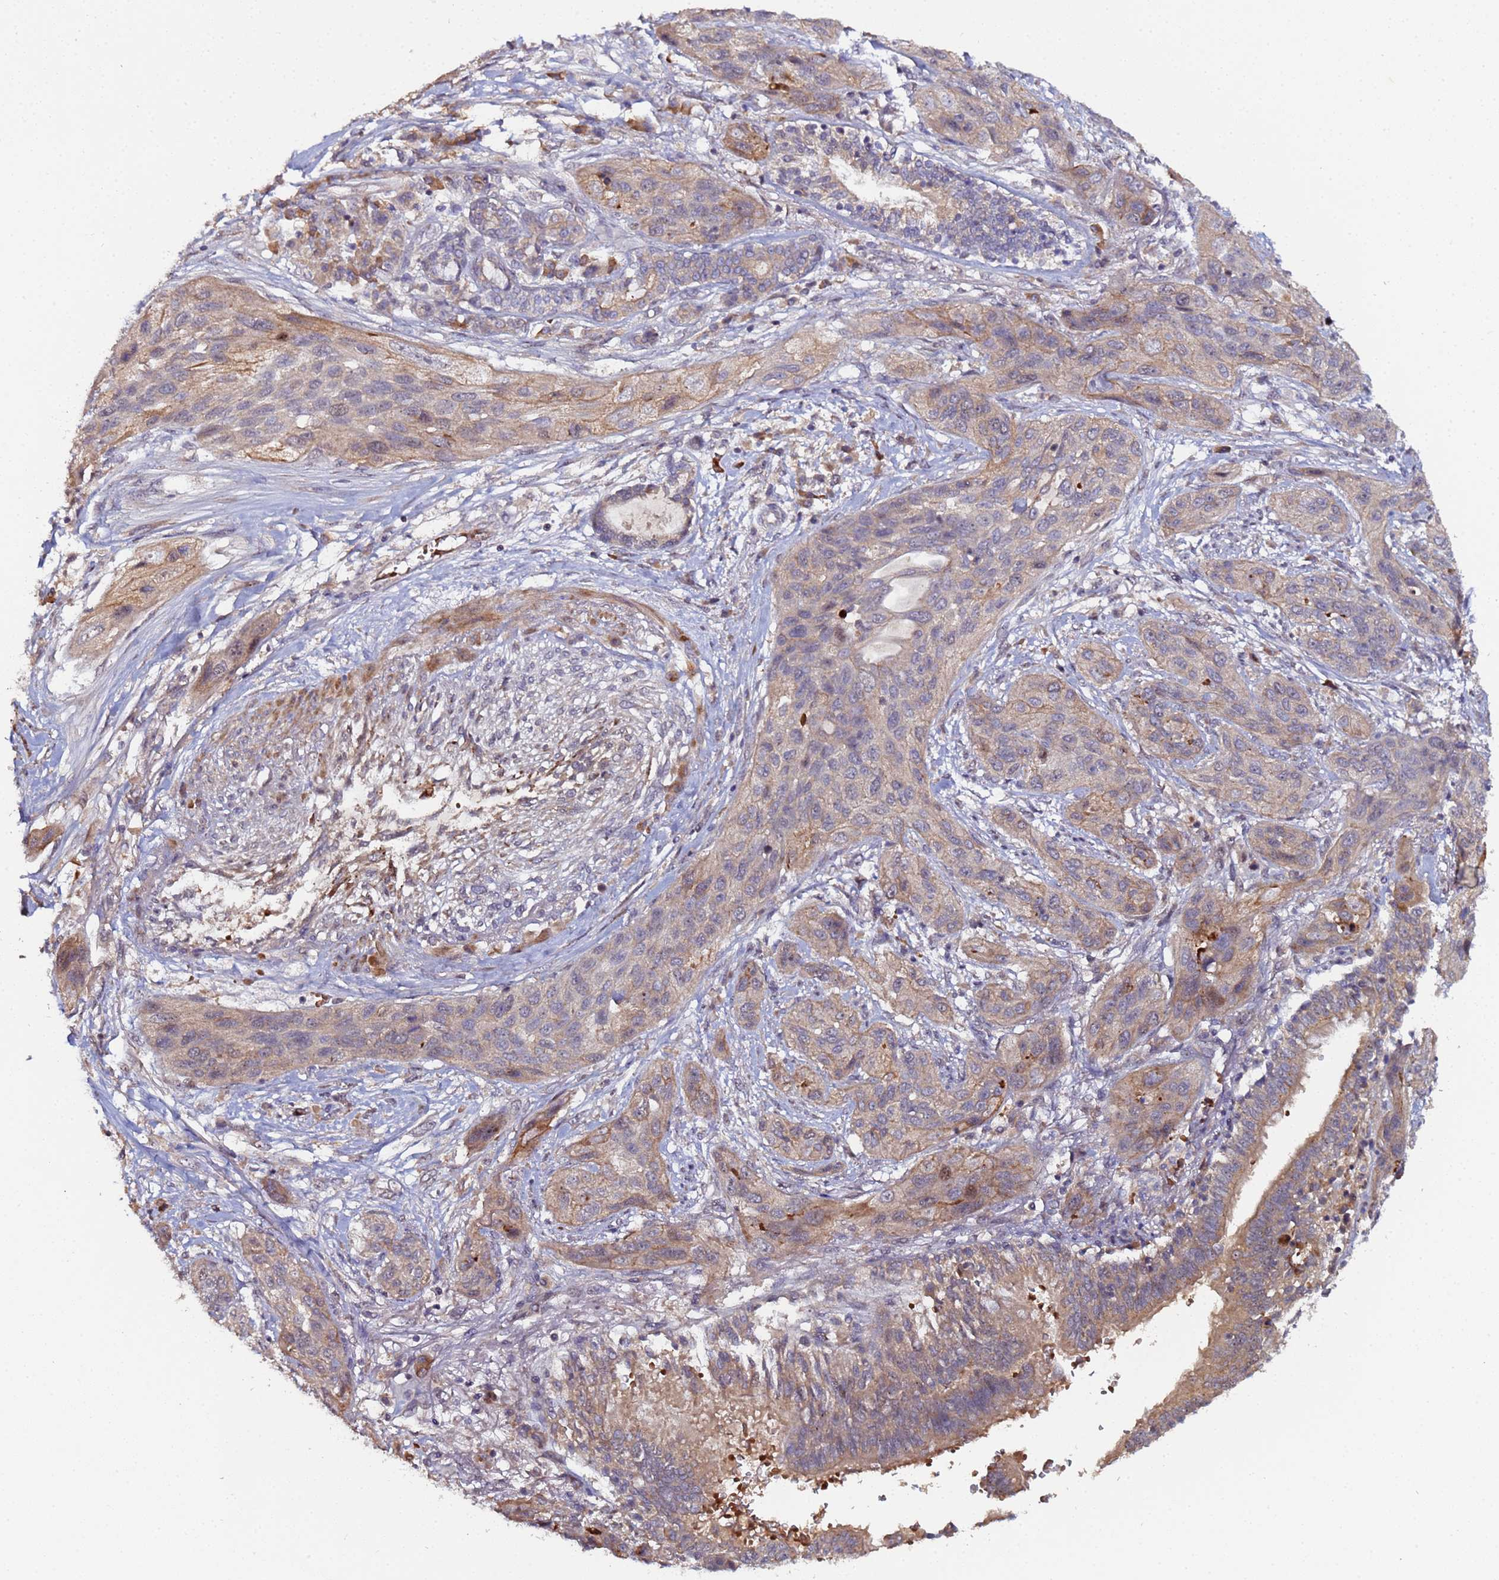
{"staining": {"intensity": "weak", "quantity": "25%-75%", "location": "cytoplasmic/membranous"}, "tissue": "lung cancer", "cell_type": "Tumor cells", "image_type": "cancer", "snomed": [{"axis": "morphology", "description": "Squamous cell carcinoma, NOS"}, {"axis": "topography", "description": "Lung"}], "caption": "A low amount of weak cytoplasmic/membranous staining is seen in about 25%-75% of tumor cells in squamous cell carcinoma (lung) tissue. (DAB (3,3'-diaminobenzidine) IHC with brightfield microscopy, high magnification).", "gene": "OSER1", "patient": {"sex": "female", "age": 70}}